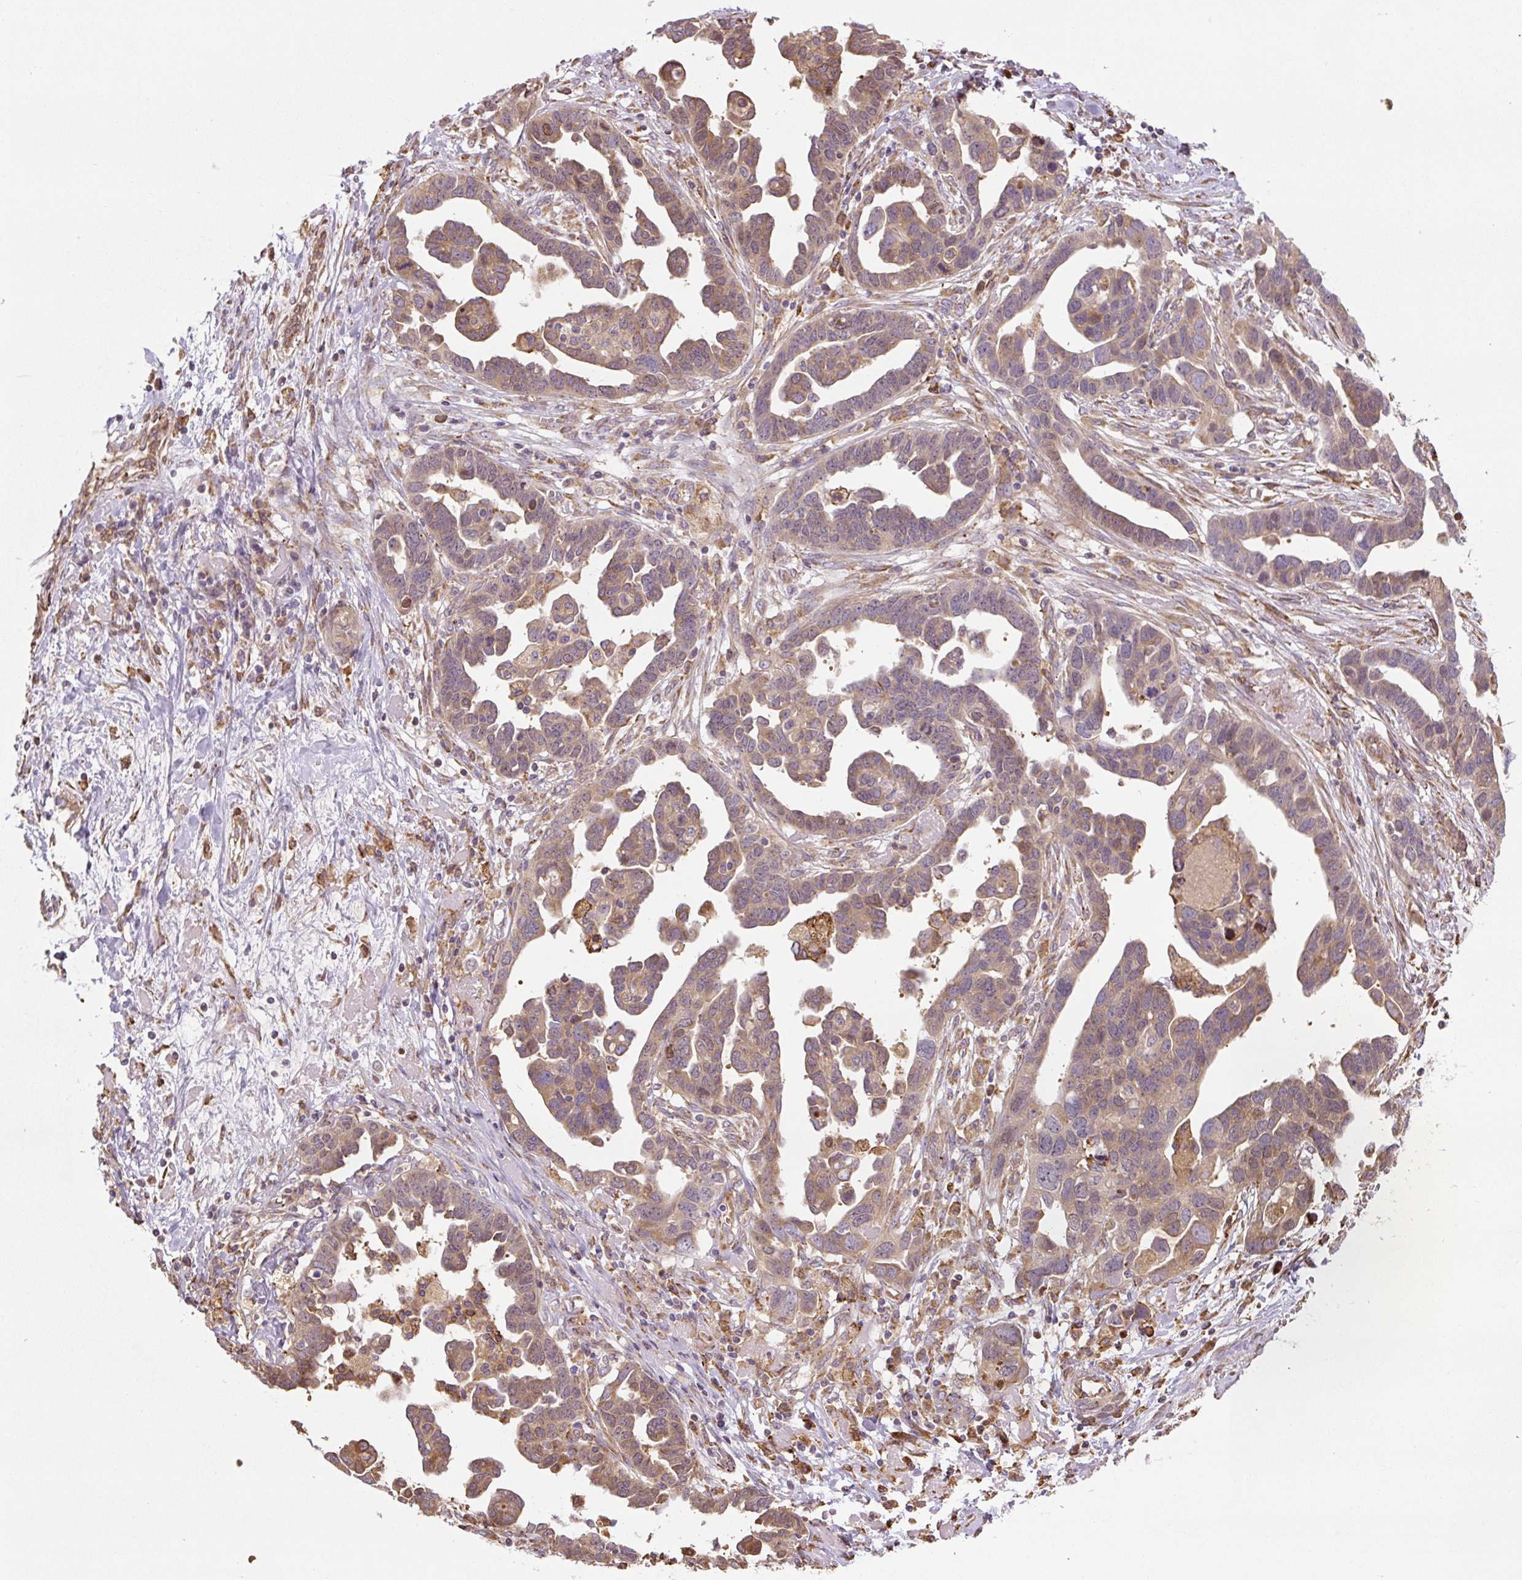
{"staining": {"intensity": "moderate", "quantity": ">75%", "location": "cytoplasmic/membranous"}, "tissue": "ovarian cancer", "cell_type": "Tumor cells", "image_type": "cancer", "snomed": [{"axis": "morphology", "description": "Cystadenocarcinoma, serous, NOS"}, {"axis": "topography", "description": "Ovary"}], "caption": "Tumor cells exhibit medium levels of moderate cytoplasmic/membranous positivity in about >75% of cells in human serous cystadenocarcinoma (ovarian).", "gene": "RASA1", "patient": {"sex": "female", "age": 54}}